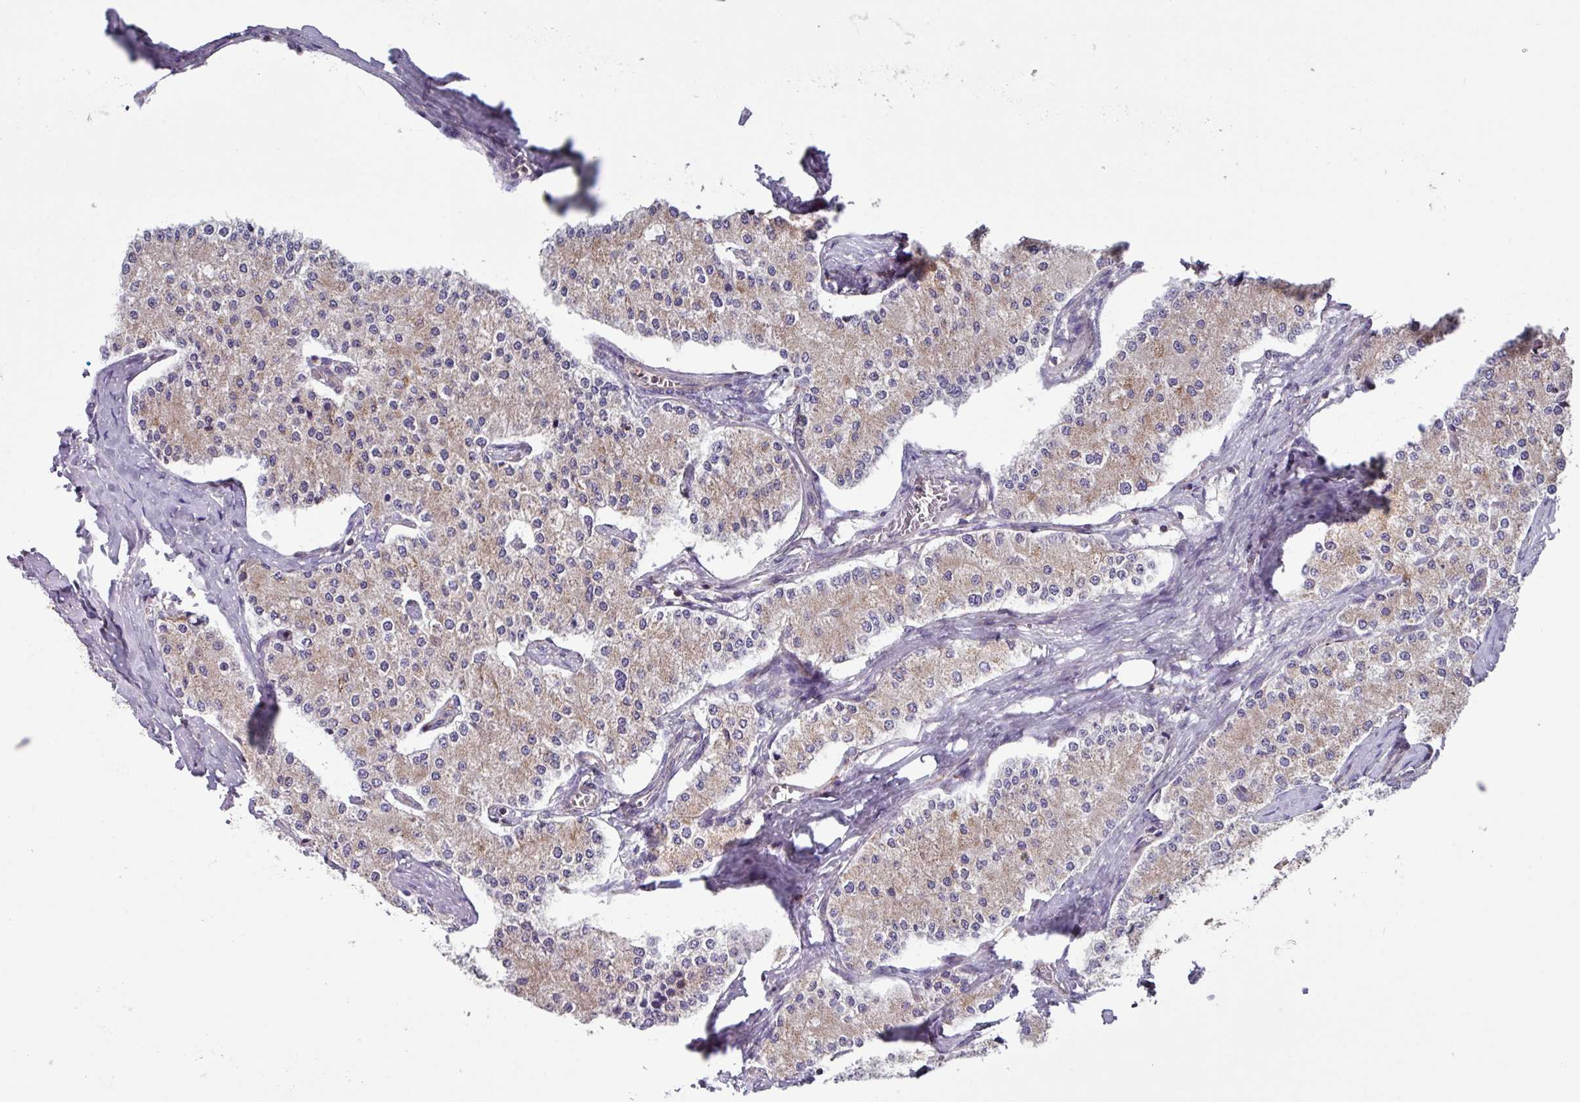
{"staining": {"intensity": "weak", "quantity": ">75%", "location": "cytoplasmic/membranous"}, "tissue": "carcinoid", "cell_type": "Tumor cells", "image_type": "cancer", "snomed": [{"axis": "morphology", "description": "Carcinoid, malignant, NOS"}, {"axis": "topography", "description": "Colon"}], "caption": "IHC histopathology image of human malignant carcinoid stained for a protein (brown), which shows low levels of weak cytoplasmic/membranous positivity in approximately >75% of tumor cells.", "gene": "PLEKHD1", "patient": {"sex": "female", "age": 52}}